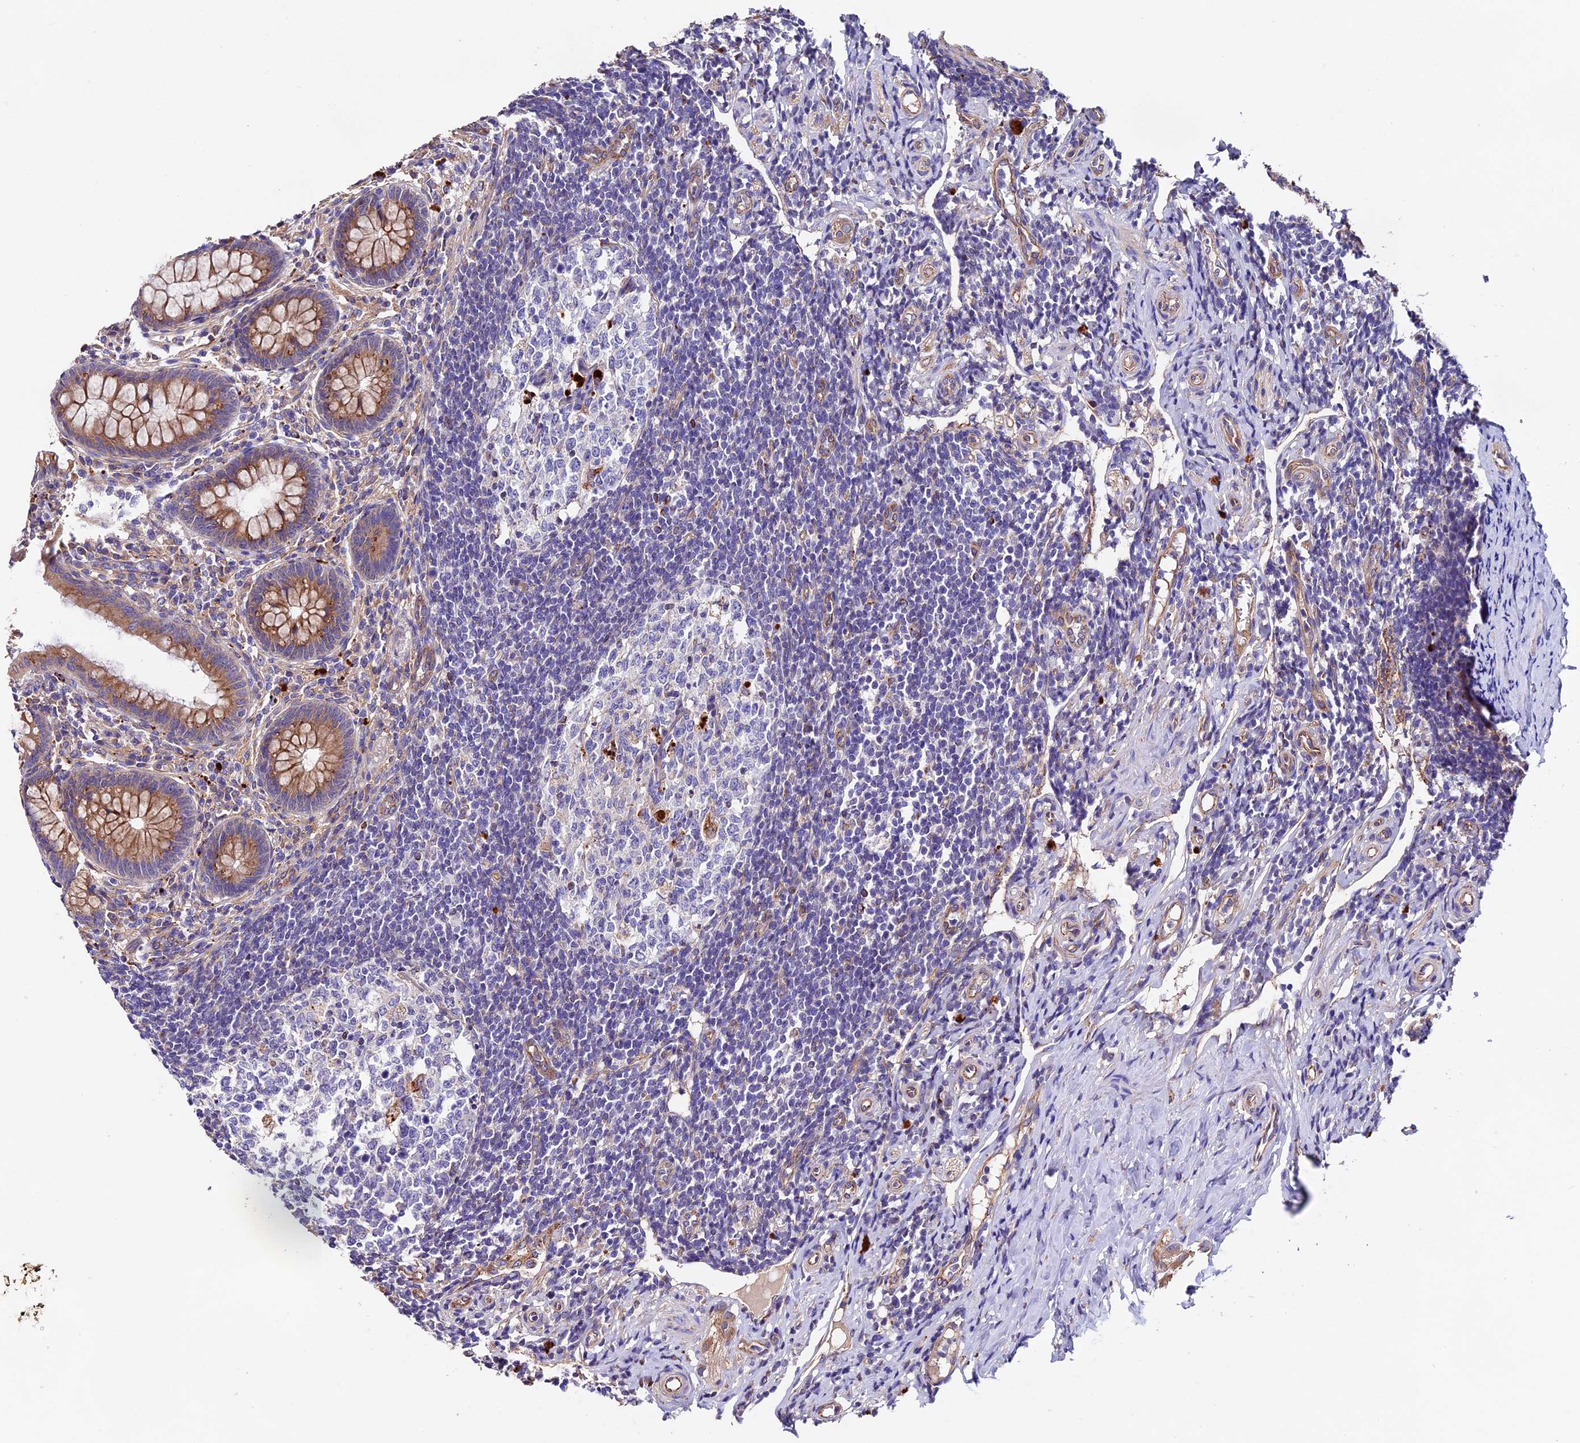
{"staining": {"intensity": "moderate", "quantity": ">75%", "location": "cytoplasmic/membranous"}, "tissue": "appendix", "cell_type": "Glandular cells", "image_type": "normal", "snomed": [{"axis": "morphology", "description": "Normal tissue, NOS"}, {"axis": "topography", "description": "Appendix"}], "caption": "IHC of normal human appendix exhibits medium levels of moderate cytoplasmic/membranous expression in approximately >75% of glandular cells. The staining was performed using DAB to visualize the protein expression in brown, while the nuclei were stained in blue with hematoxylin (Magnification: 20x).", "gene": "CLN5", "patient": {"sex": "female", "age": 33}}